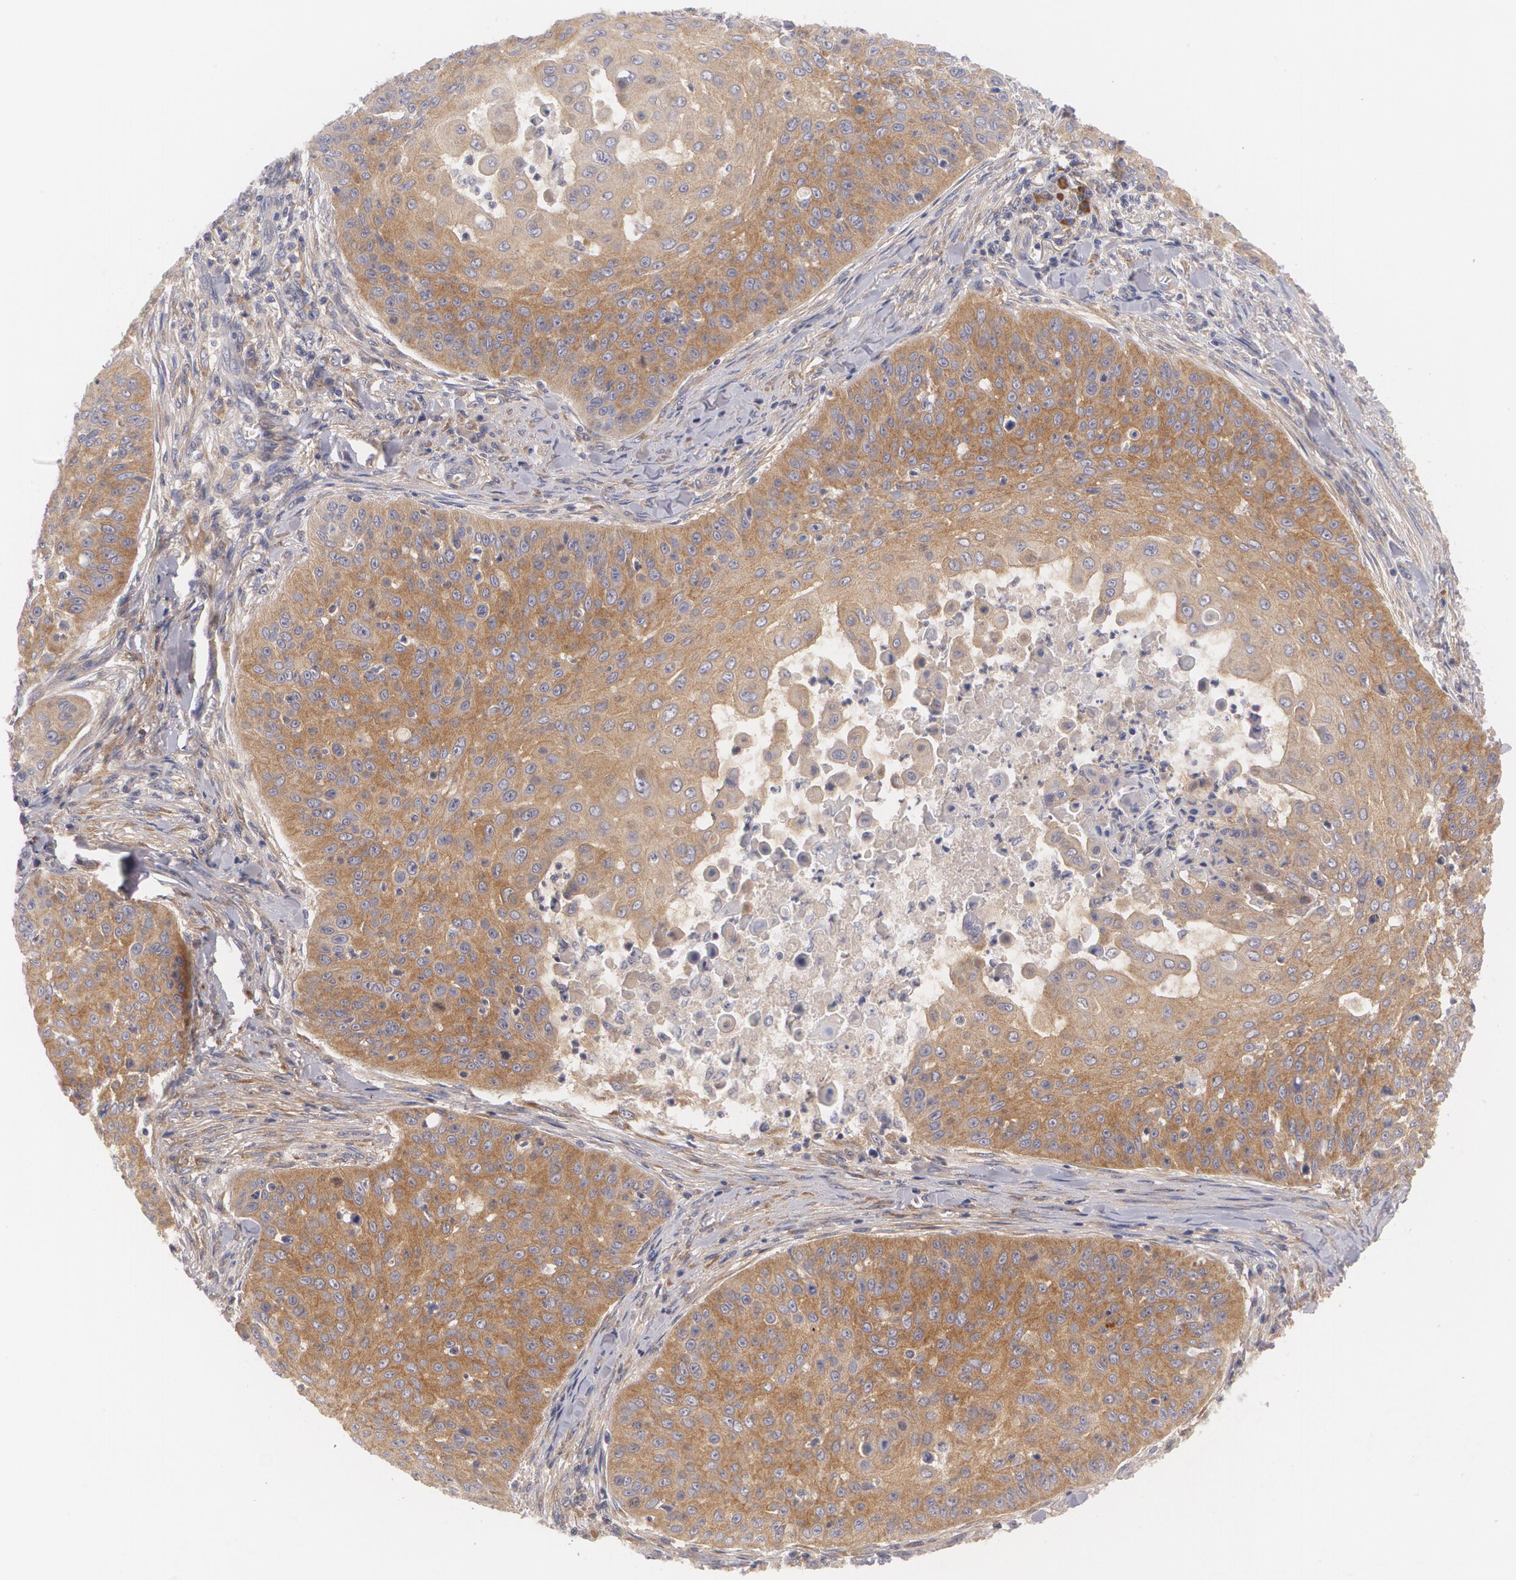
{"staining": {"intensity": "moderate", "quantity": ">75%", "location": "cytoplasmic/membranous"}, "tissue": "skin cancer", "cell_type": "Tumor cells", "image_type": "cancer", "snomed": [{"axis": "morphology", "description": "Squamous cell carcinoma, NOS"}, {"axis": "topography", "description": "Skin"}], "caption": "Protein expression analysis of human skin squamous cell carcinoma reveals moderate cytoplasmic/membranous positivity in about >75% of tumor cells. (DAB IHC, brown staining for protein, blue staining for nuclei).", "gene": "CASK", "patient": {"sex": "male", "age": 82}}